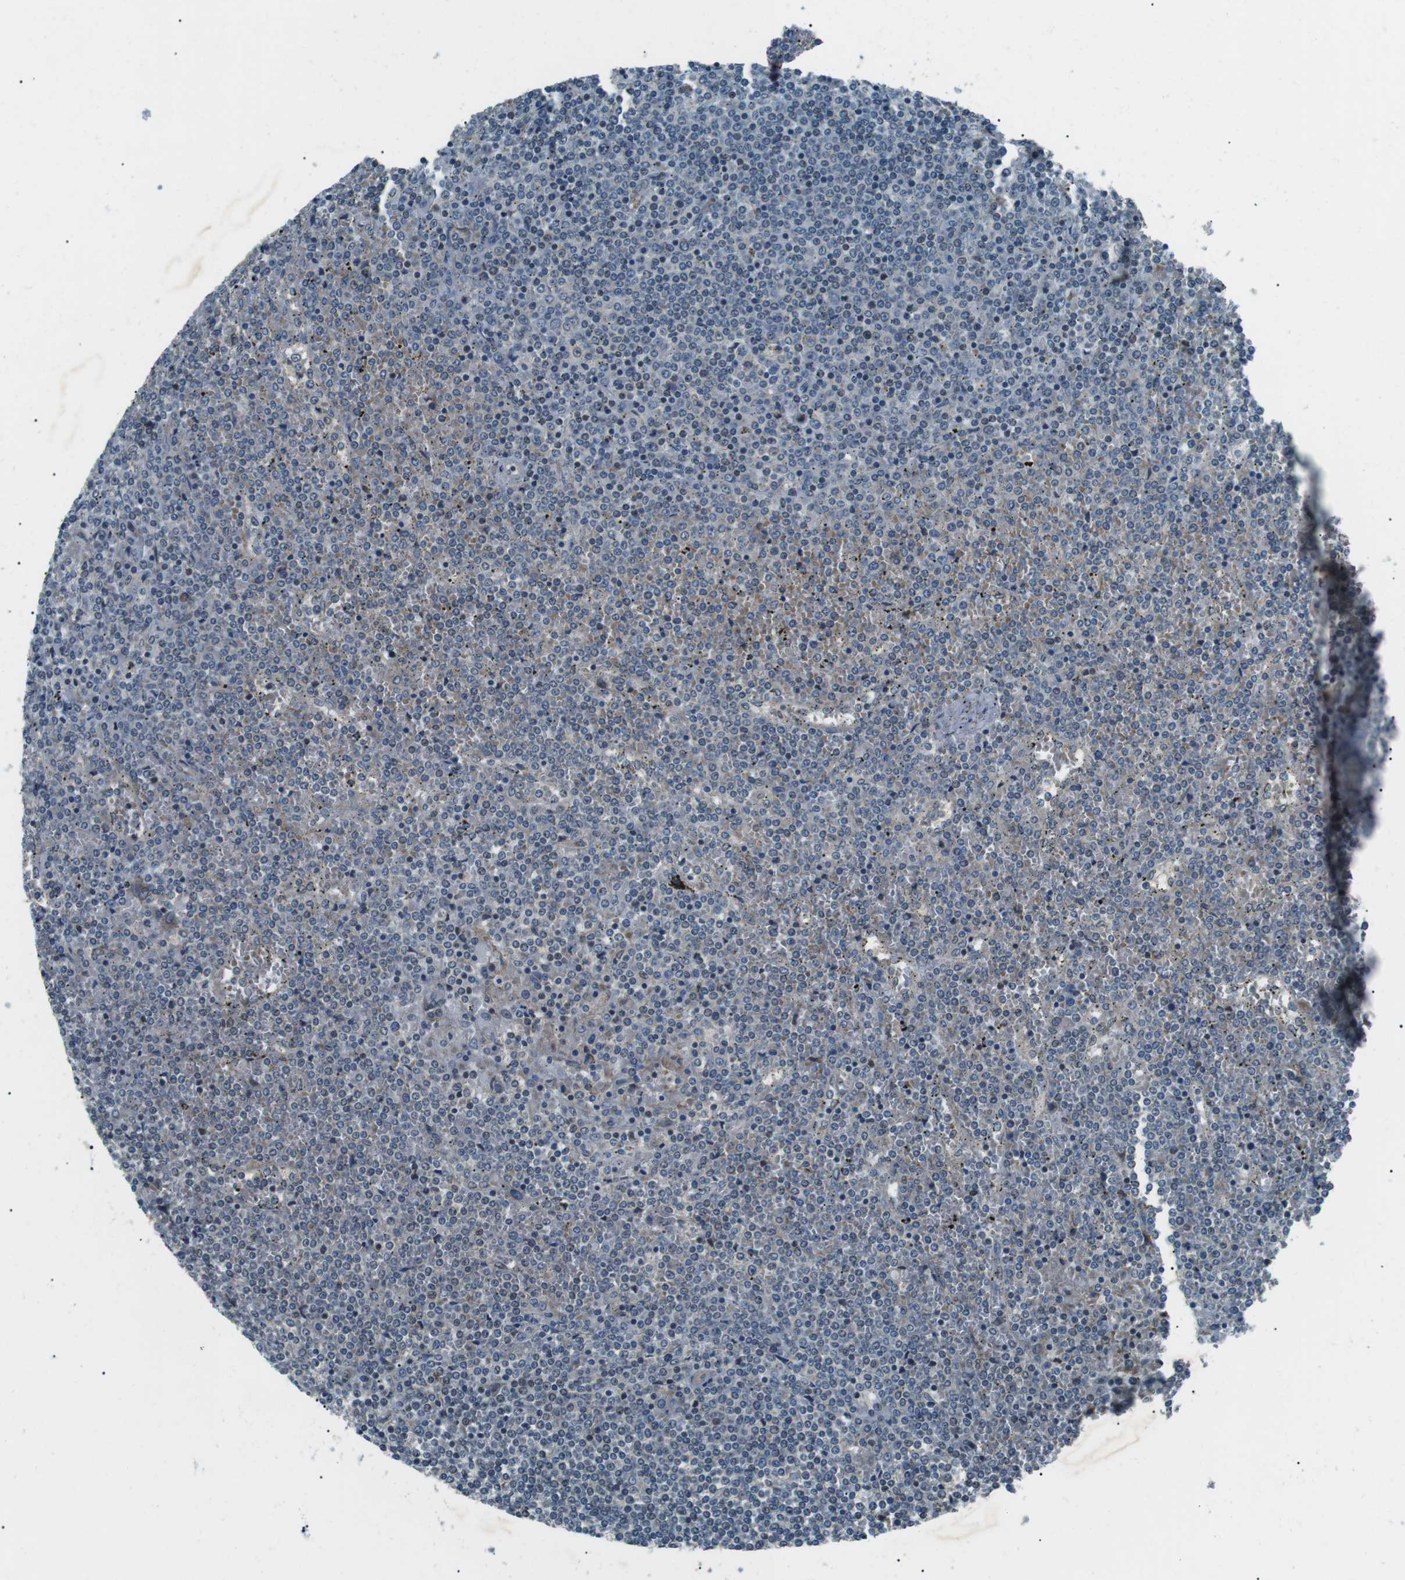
{"staining": {"intensity": "negative", "quantity": "none", "location": "none"}, "tissue": "lymphoma", "cell_type": "Tumor cells", "image_type": "cancer", "snomed": [{"axis": "morphology", "description": "Malignant lymphoma, non-Hodgkin's type, Low grade"}, {"axis": "topography", "description": "Spleen"}], "caption": "The immunohistochemistry image has no significant expression in tumor cells of lymphoma tissue.", "gene": "LRIG2", "patient": {"sex": "female", "age": 19}}